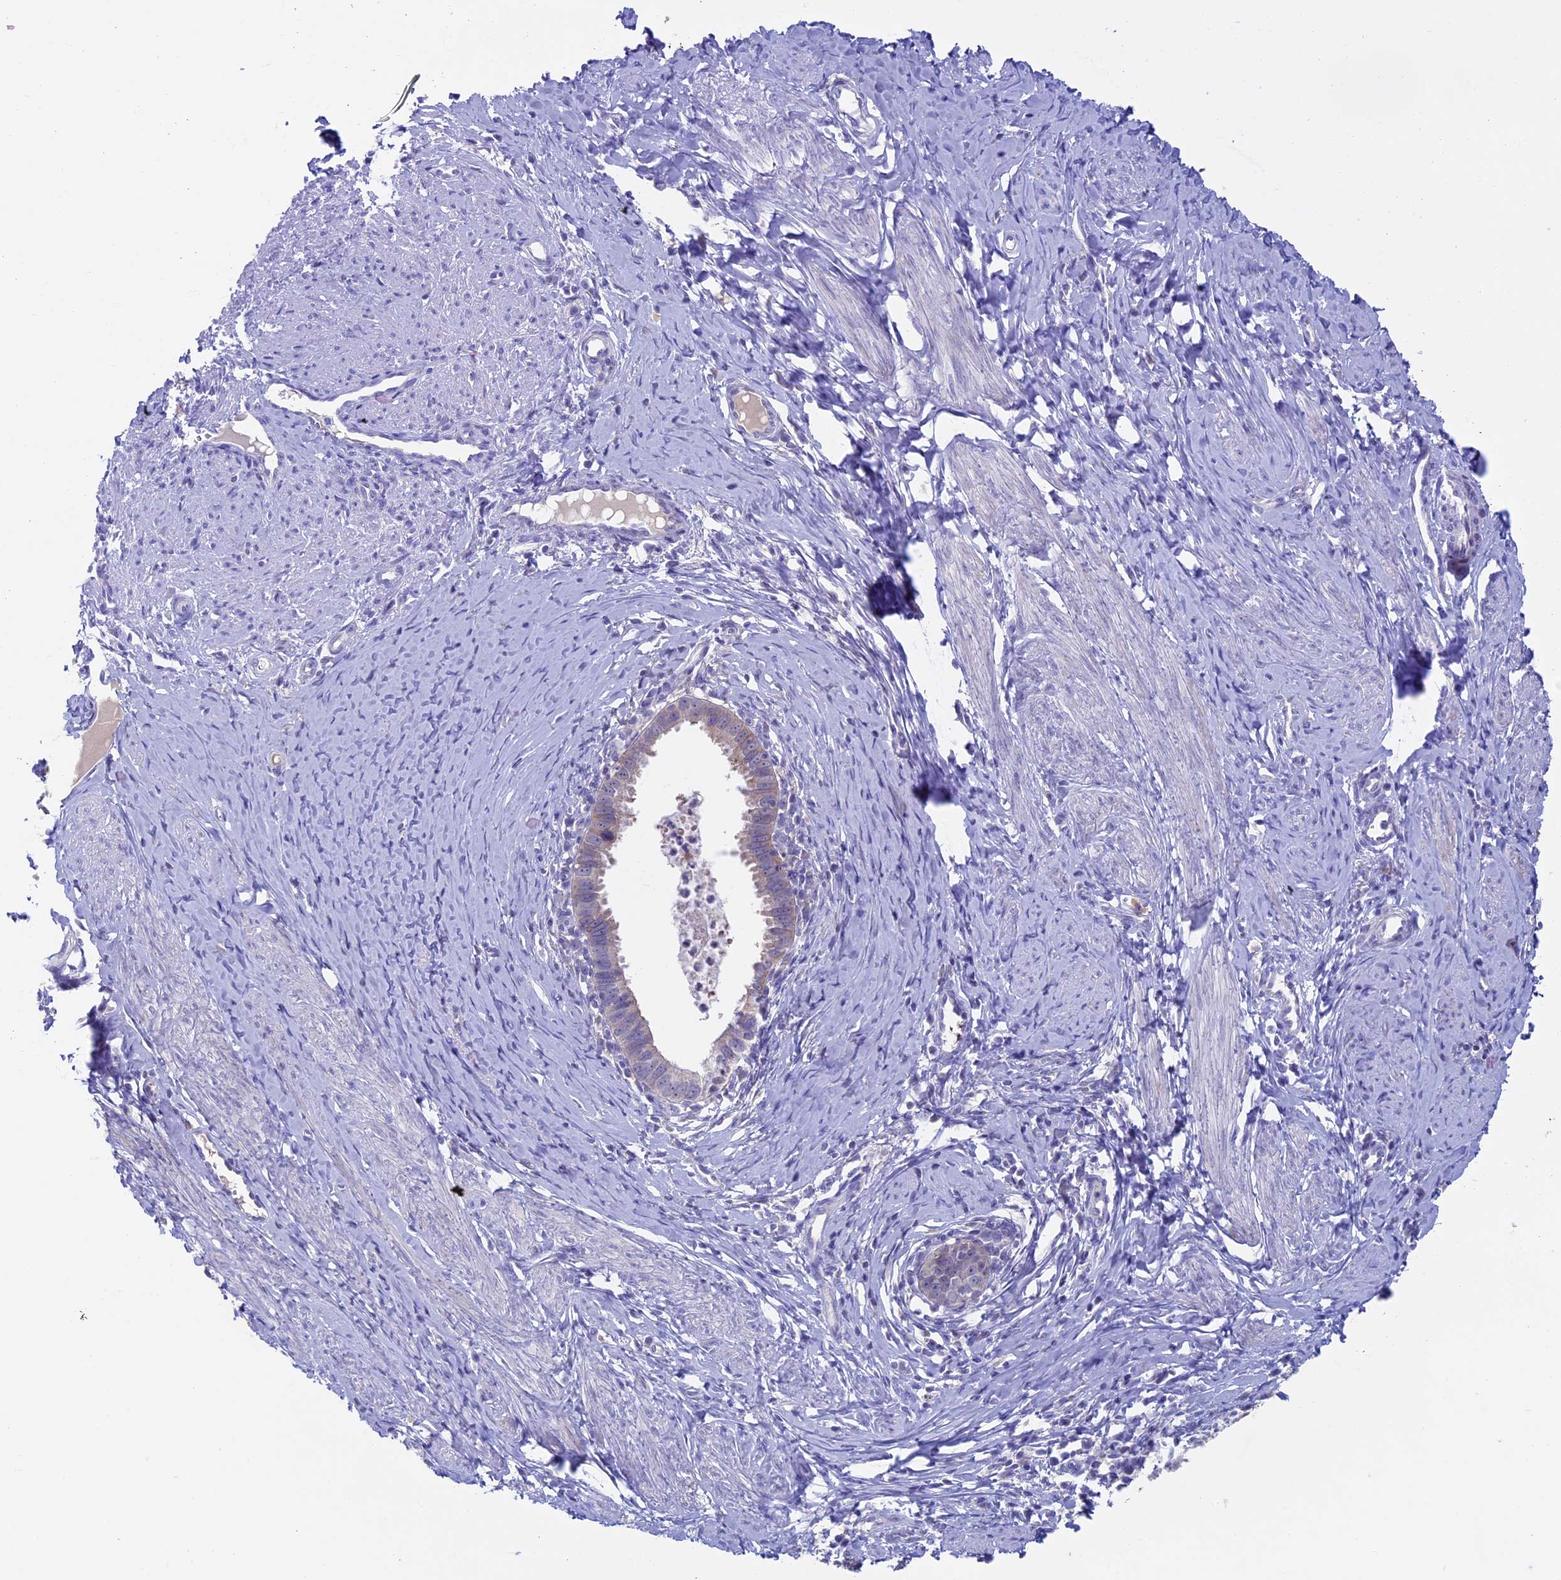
{"staining": {"intensity": "negative", "quantity": "none", "location": "none"}, "tissue": "cervical cancer", "cell_type": "Tumor cells", "image_type": "cancer", "snomed": [{"axis": "morphology", "description": "Adenocarcinoma, NOS"}, {"axis": "topography", "description": "Cervix"}], "caption": "Tumor cells are negative for protein expression in human cervical adenocarcinoma. (Immunohistochemistry, brightfield microscopy, high magnification).", "gene": "RCCD1", "patient": {"sex": "female", "age": 36}}